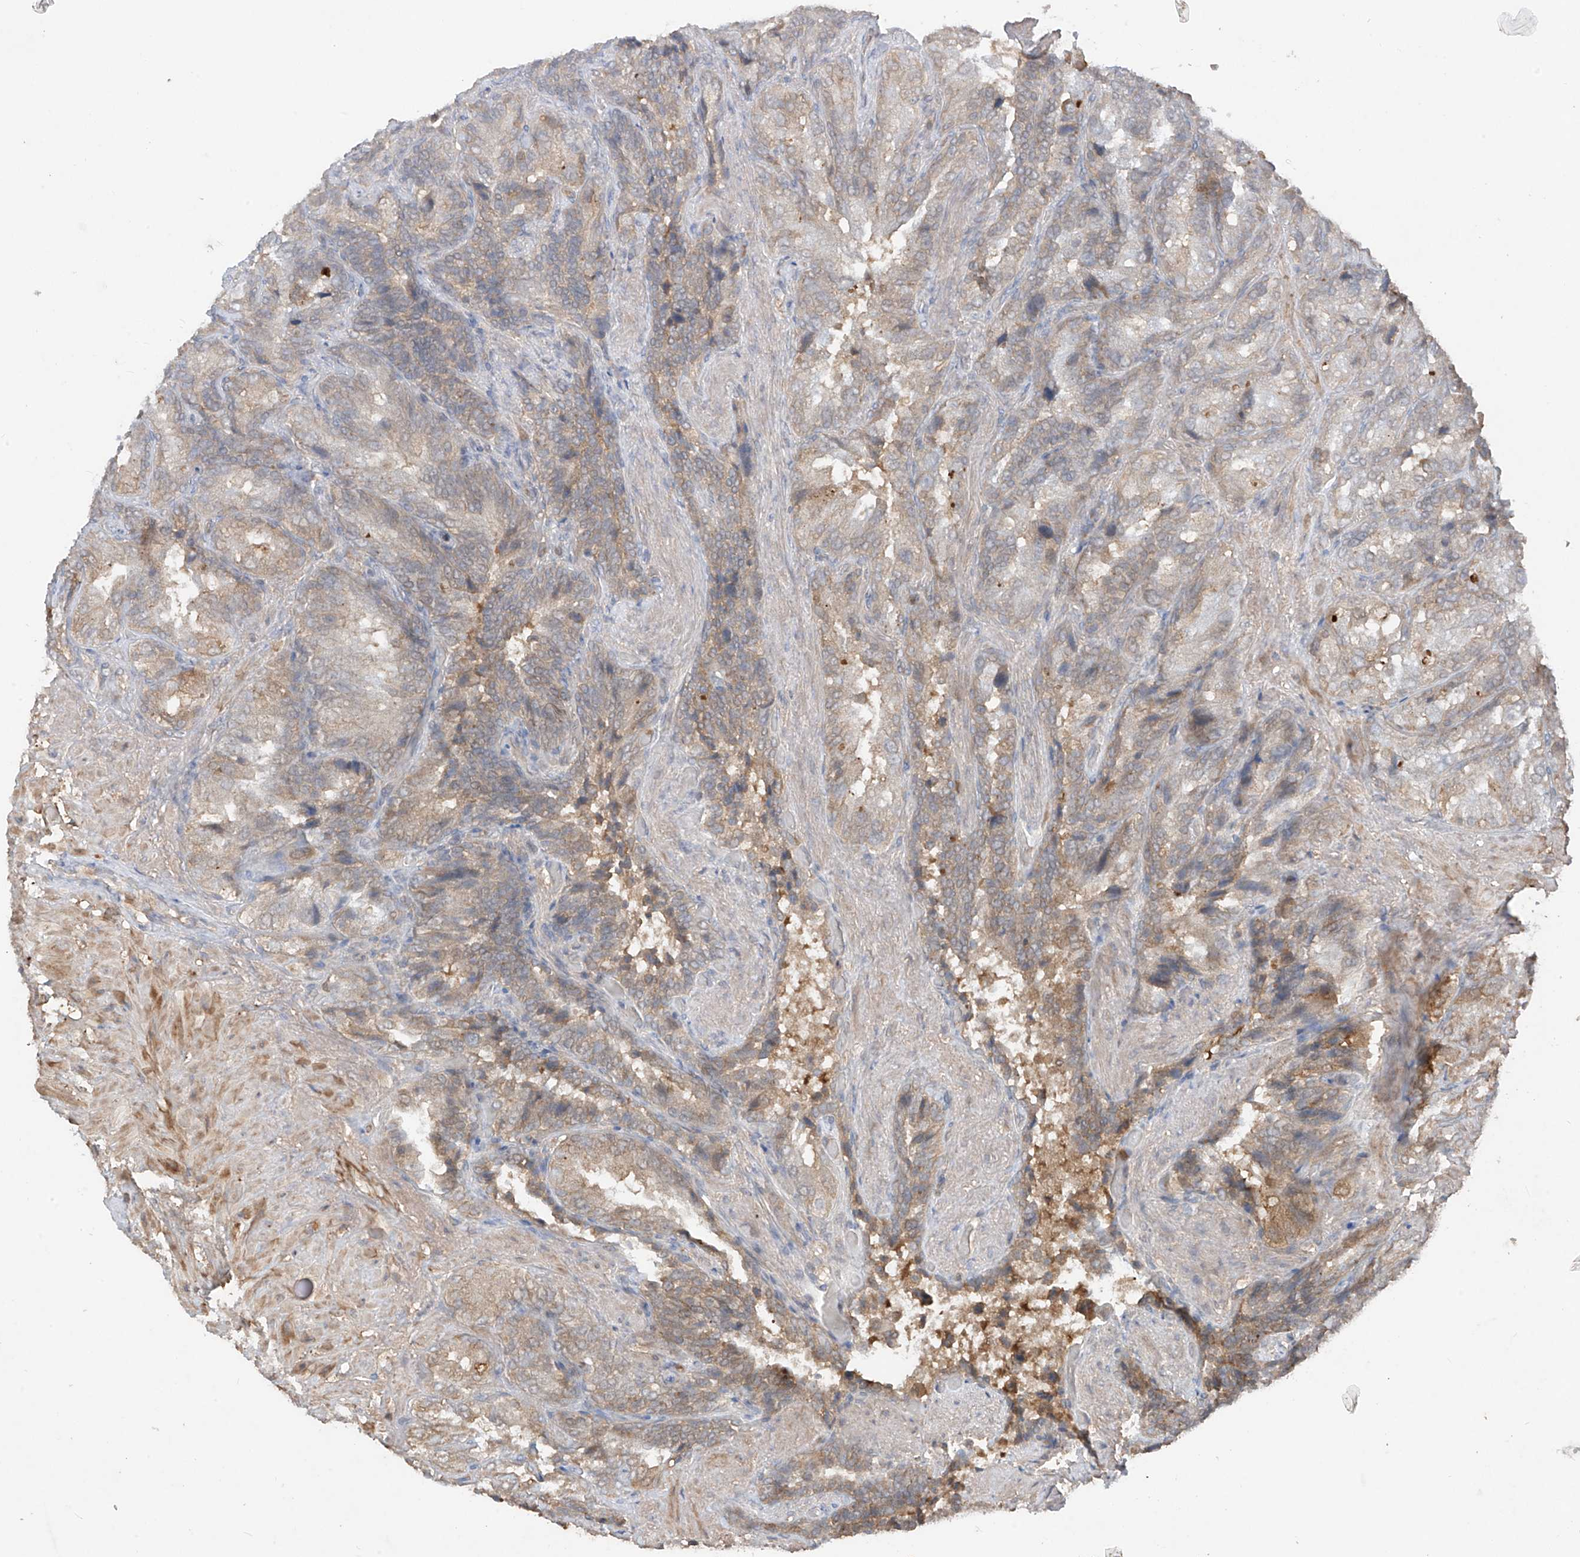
{"staining": {"intensity": "moderate", "quantity": "25%-75%", "location": "cytoplasmic/membranous"}, "tissue": "seminal vesicle", "cell_type": "Glandular cells", "image_type": "normal", "snomed": [{"axis": "morphology", "description": "Normal tissue, NOS"}, {"axis": "topography", "description": "Seminal veicle"}, {"axis": "topography", "description": "Peripheral nerve tissue"}], "caption": "A micrograph showing moderate cytoplasmic/membranous positivity in approximately 25%-75% of glandular cells in unremarkable seminal vesicle, as visualized by brown immunohistochemical staining.", "gene": "CACNA2D4", "patient": {"sex": "male", "age": 63}}